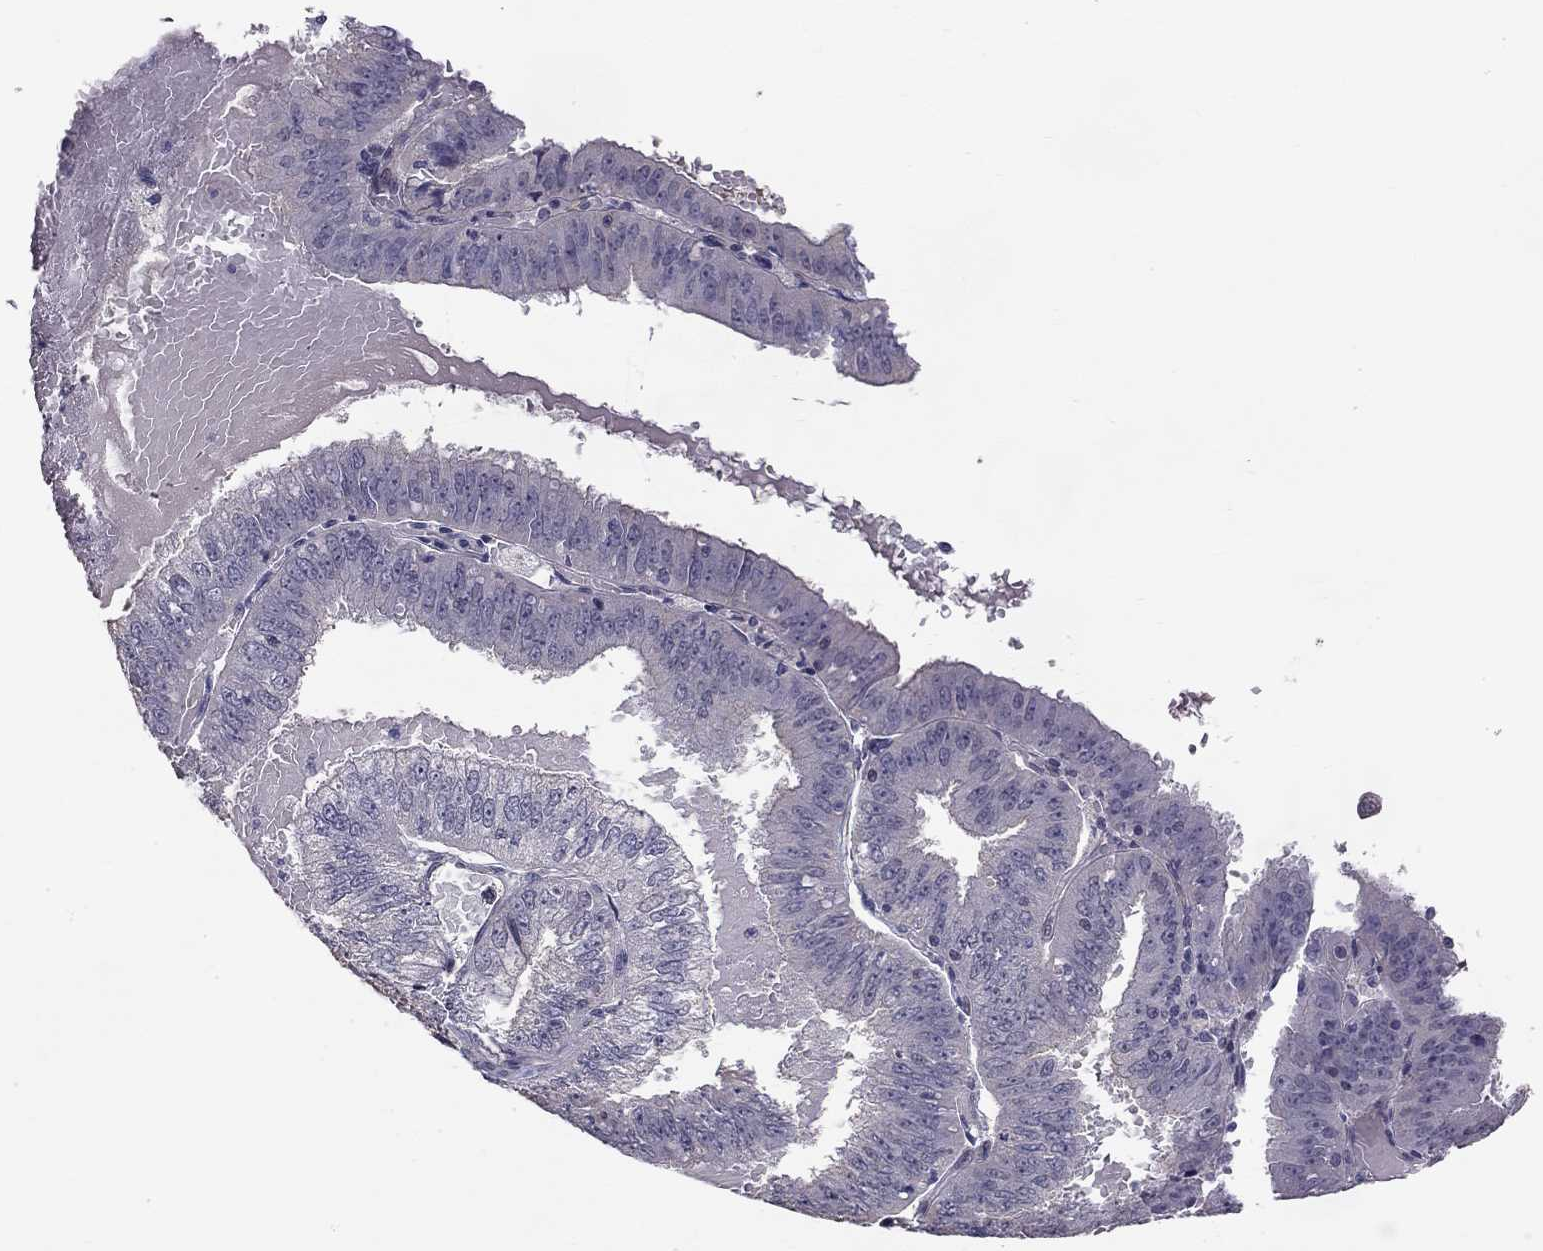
{"staining": {"intensity": "negative", "quantity": "none", "location": "none"}, "tissue": "endometrial cancer", "cell_type": "Tumor cells", "image_type": "cancer", "snomed": [{"axis": "morphology", "description": "Adenocarcinoma, NOS"}, {"axis": "topography", "description": "Endometrium"}], "caption": "The IHC micrograph has no significant expression in tumor cells of endometrial adenocarcinoma tissue.", "gene": "GJB4", "patient": {"sex": "female", "age": 66}}